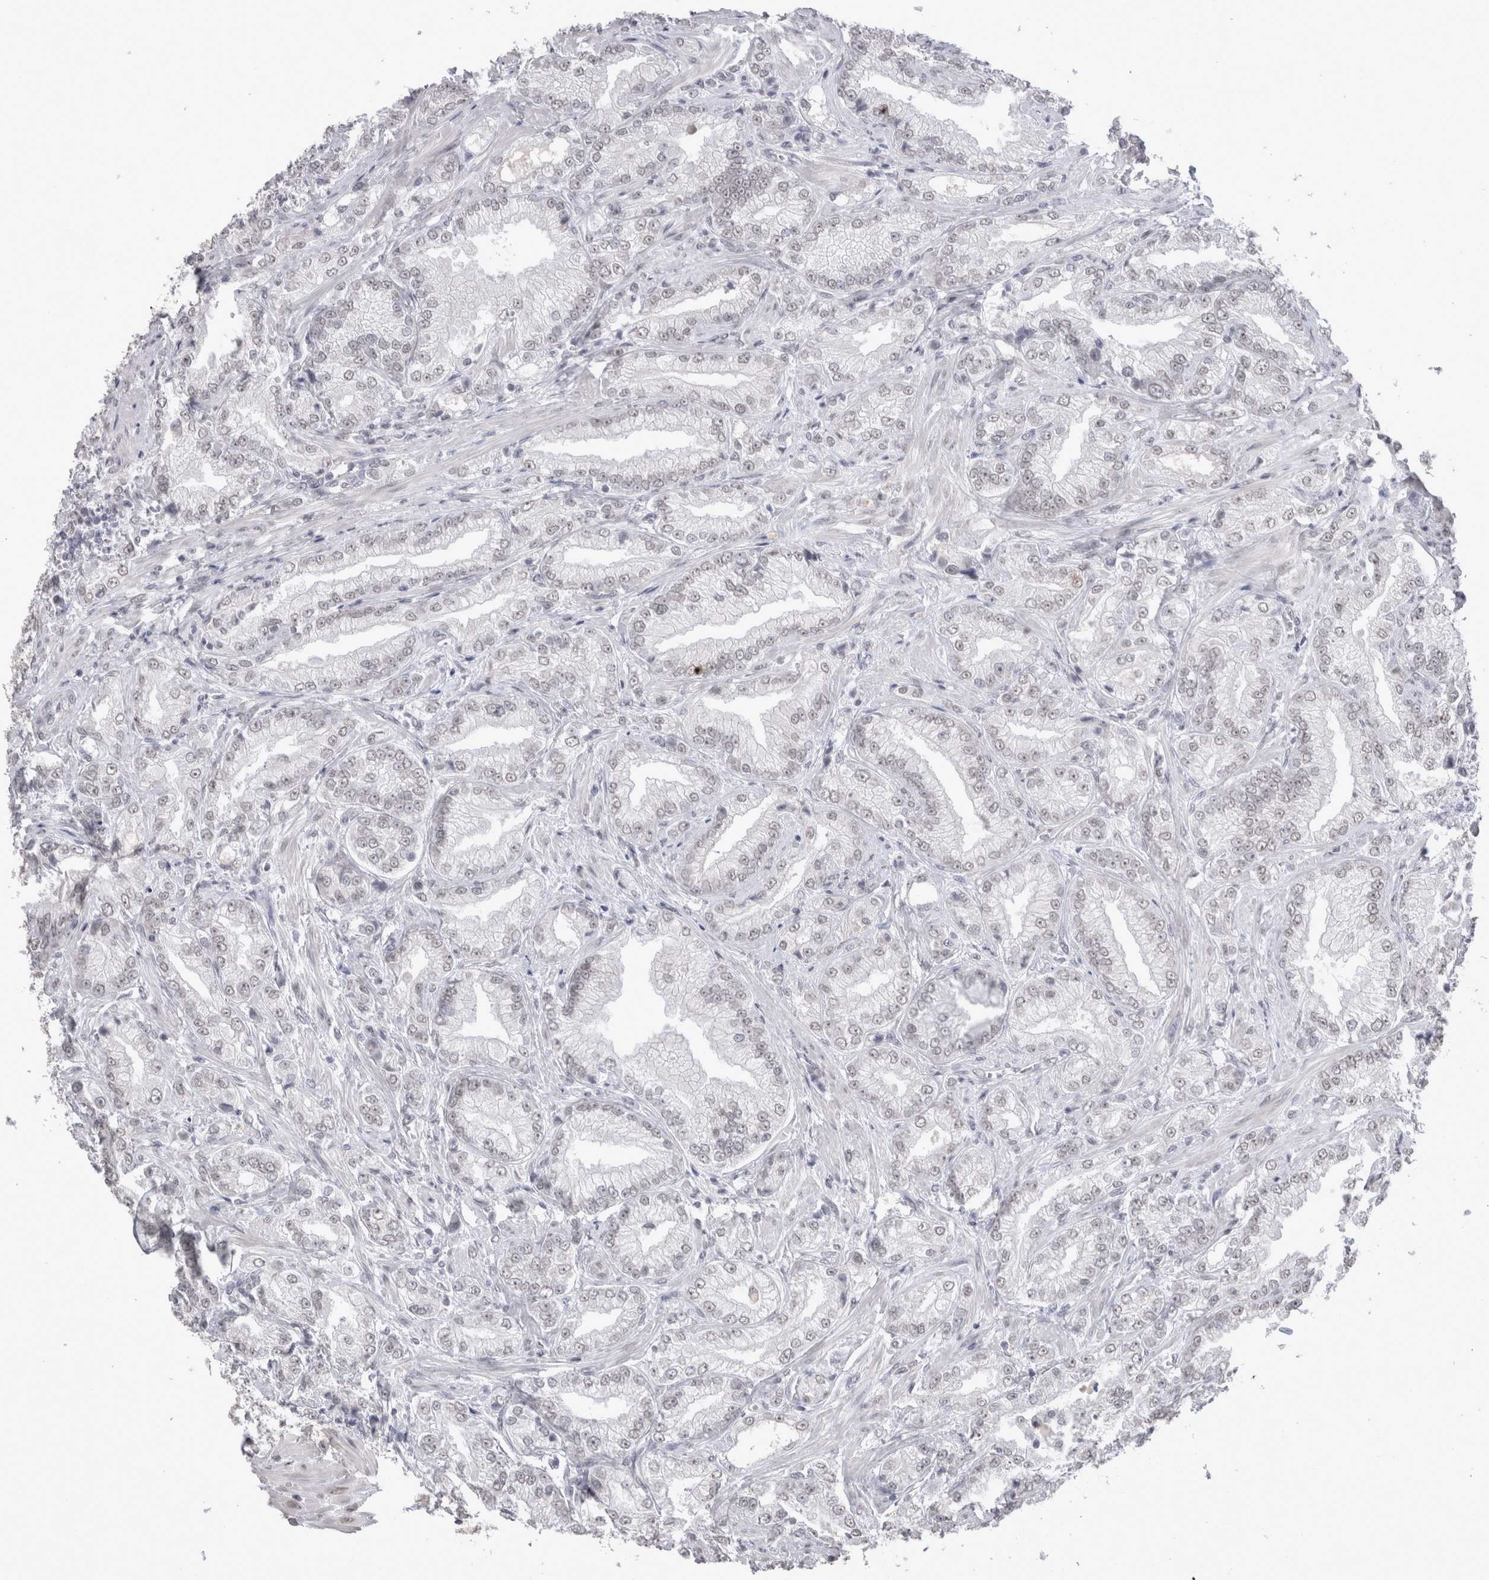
{"staining": {"intensity": "negative", "quantity": "none", "location": "none"}, "tissue": "prostate cancer", "cell_type": "Tumor cells", "image_type": "cancer", "snomed": [{"axis": "morphology", "description": "Adenocarcinoma, Low grade"}, {"axis": "topography", "description": "Prostate"}], "caption": "The immunohistochemistry (IHC) micrograph has no significant positivity in tumor cells of adenocarcinoma (low-grade) (prostate) tissue.", "gene": "DDX4", "patient": {"sex": "male", "age": 62}}